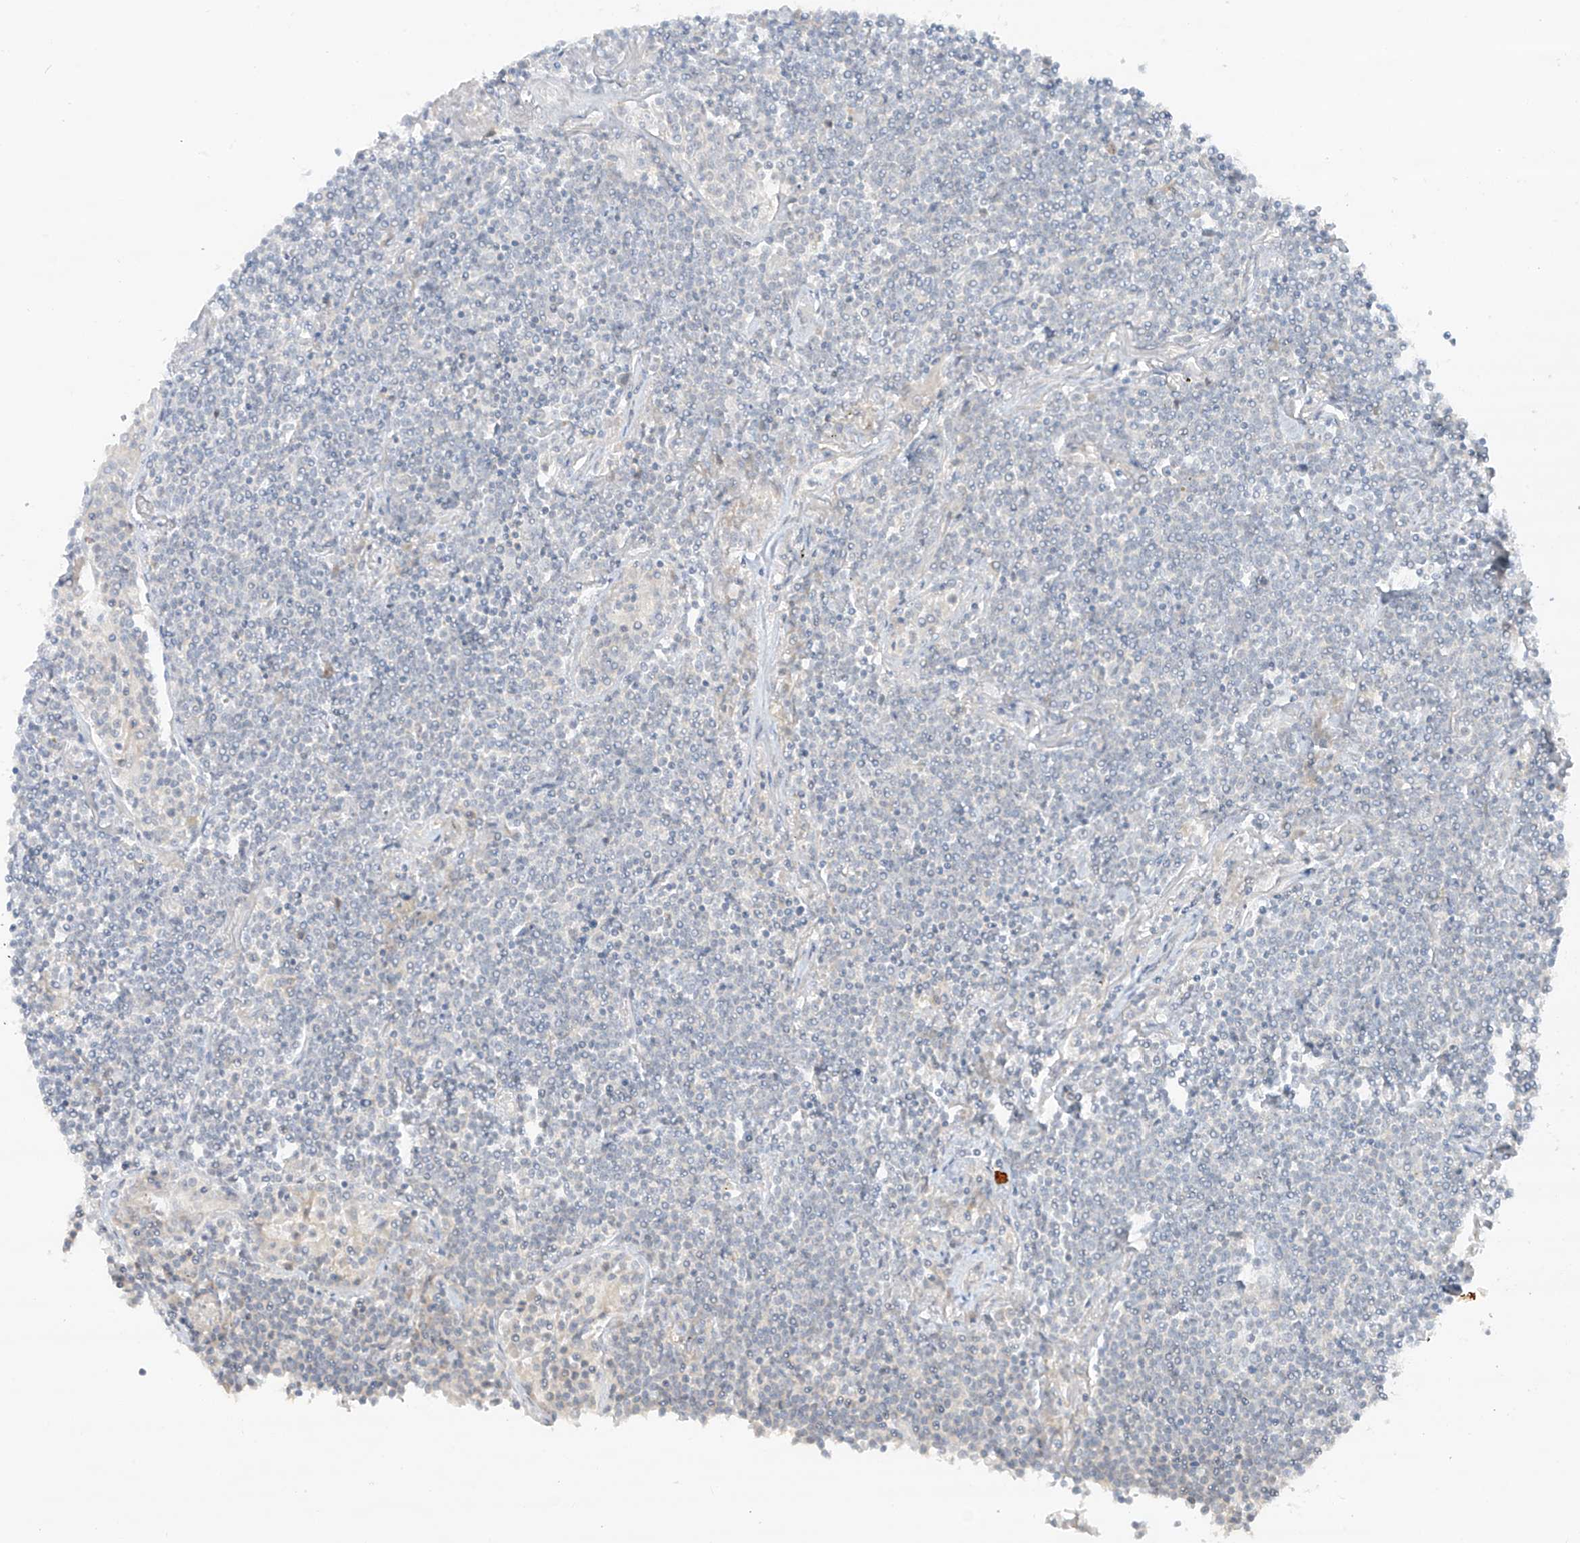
{"staining": {"intensity": "negative", "quantity": "none", "location": "none"}, "tissue": "lymphoma", "cell_type": "Tumor cells", "image_type": "cancer", "snomed": [{"axis": "morphology", "description": "Malignant lymphoma, non-Hodgkin's type, Low grade"}, {"axis": "topography", "description": "Lung"}], "caption": "Low-grade malignant lymphoma, non-Hodgkin's type stained for a protein using immunohistochemistry shows no expression tumor cells.", "gene": "ANGEL2", "patient": {"sex": "female", "age": 71}}